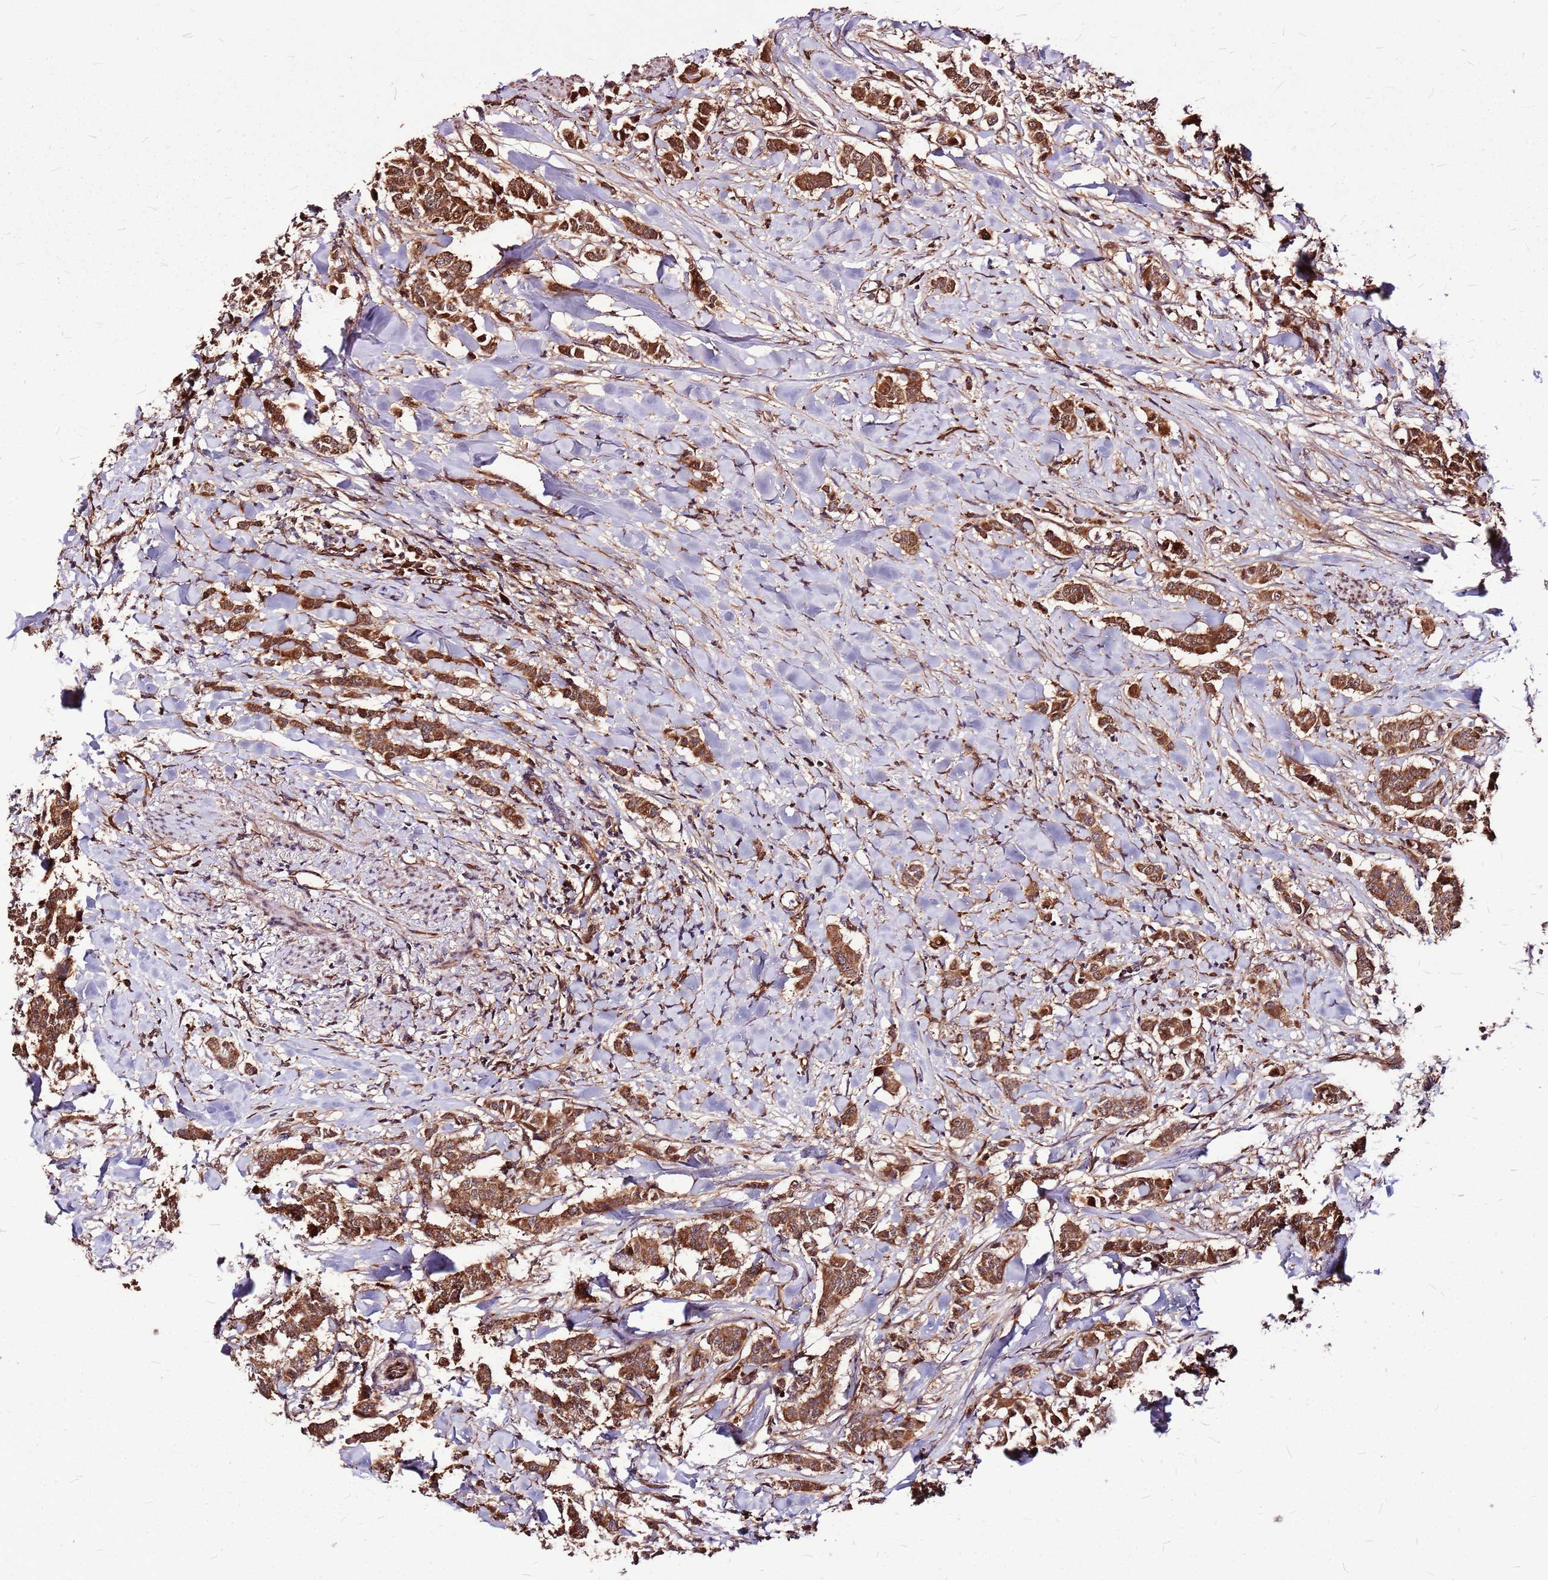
{"staining": {"intensity": "moderate", "quantity": ">75%", "location": "cytoplasmic/membranous"}, "tissue": "breast cancer", "cell_type": "Tumor cells", "image_type": "cancer", "snomed": [{"axis": "morphology", "description": "Duct carcinoma"}, {"axis": "topography", "description": "Breast"}], "caption": "Intraductal carcinoma (breast) tissue shows moderate cytoplasmic/membranous staining in approximately >75% of tumor cells, visualized by immunohistochemistry.", "gene": "LYPLAL1", "patient": {"sex": "female", "age": 40}}